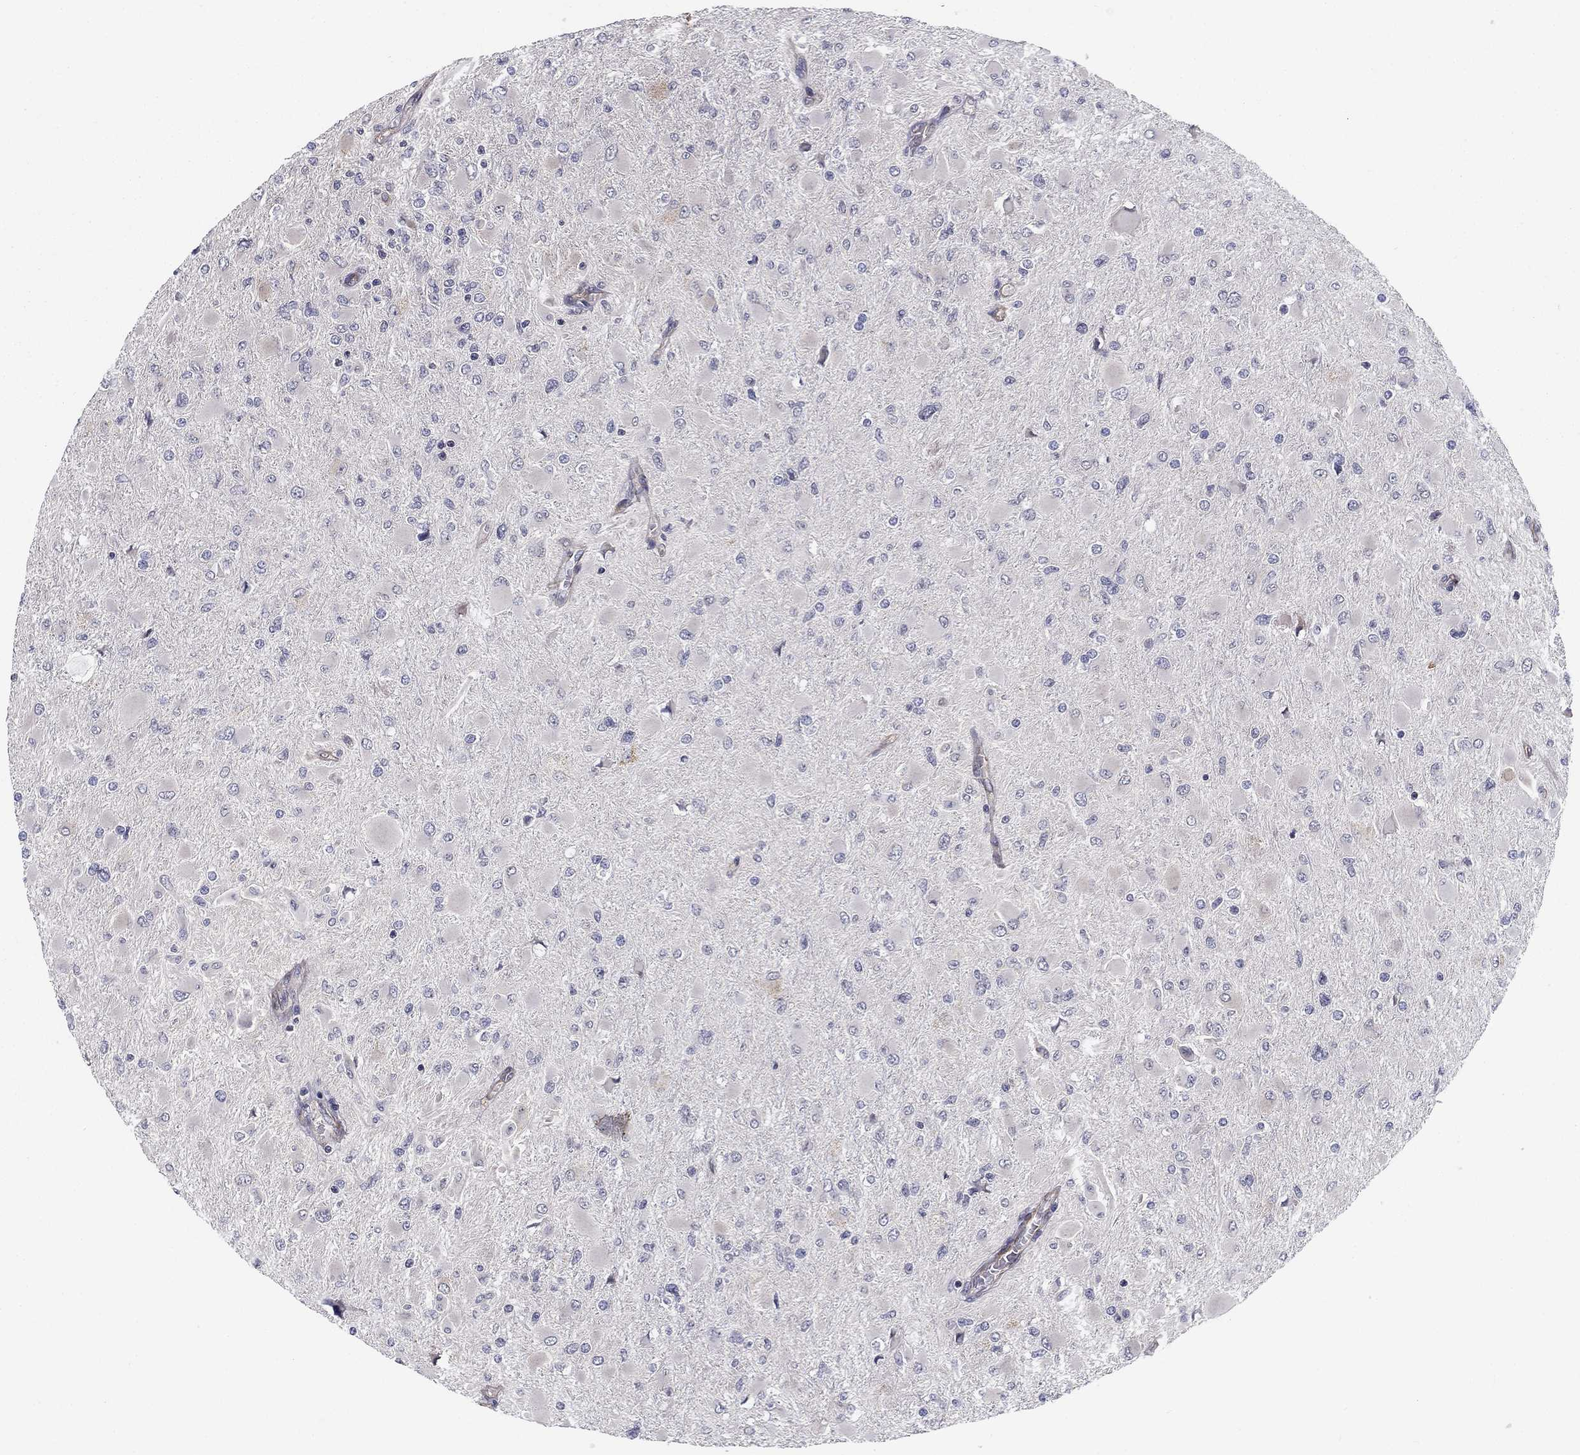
{"staining": {"intensity": "negative", "quantity": "none", "location": "none"}, "tissue": "glioma", "cell_type": "Tumor cells", "image_type": "cancer", "snomed": [{"axis": "morphology", "description": "Glioma, malignant, High grade"}, {"axis": "topography", "description": "Cerebral cortex"}], "caption": "High power microscopy image of an immunohistochemistry (IHC) photomicrograph of malignant high-grade glioma, revealing no significant staining in tumor cells.", "gene": "SYNC", "patient": {"sex": "female", "age": 36}}